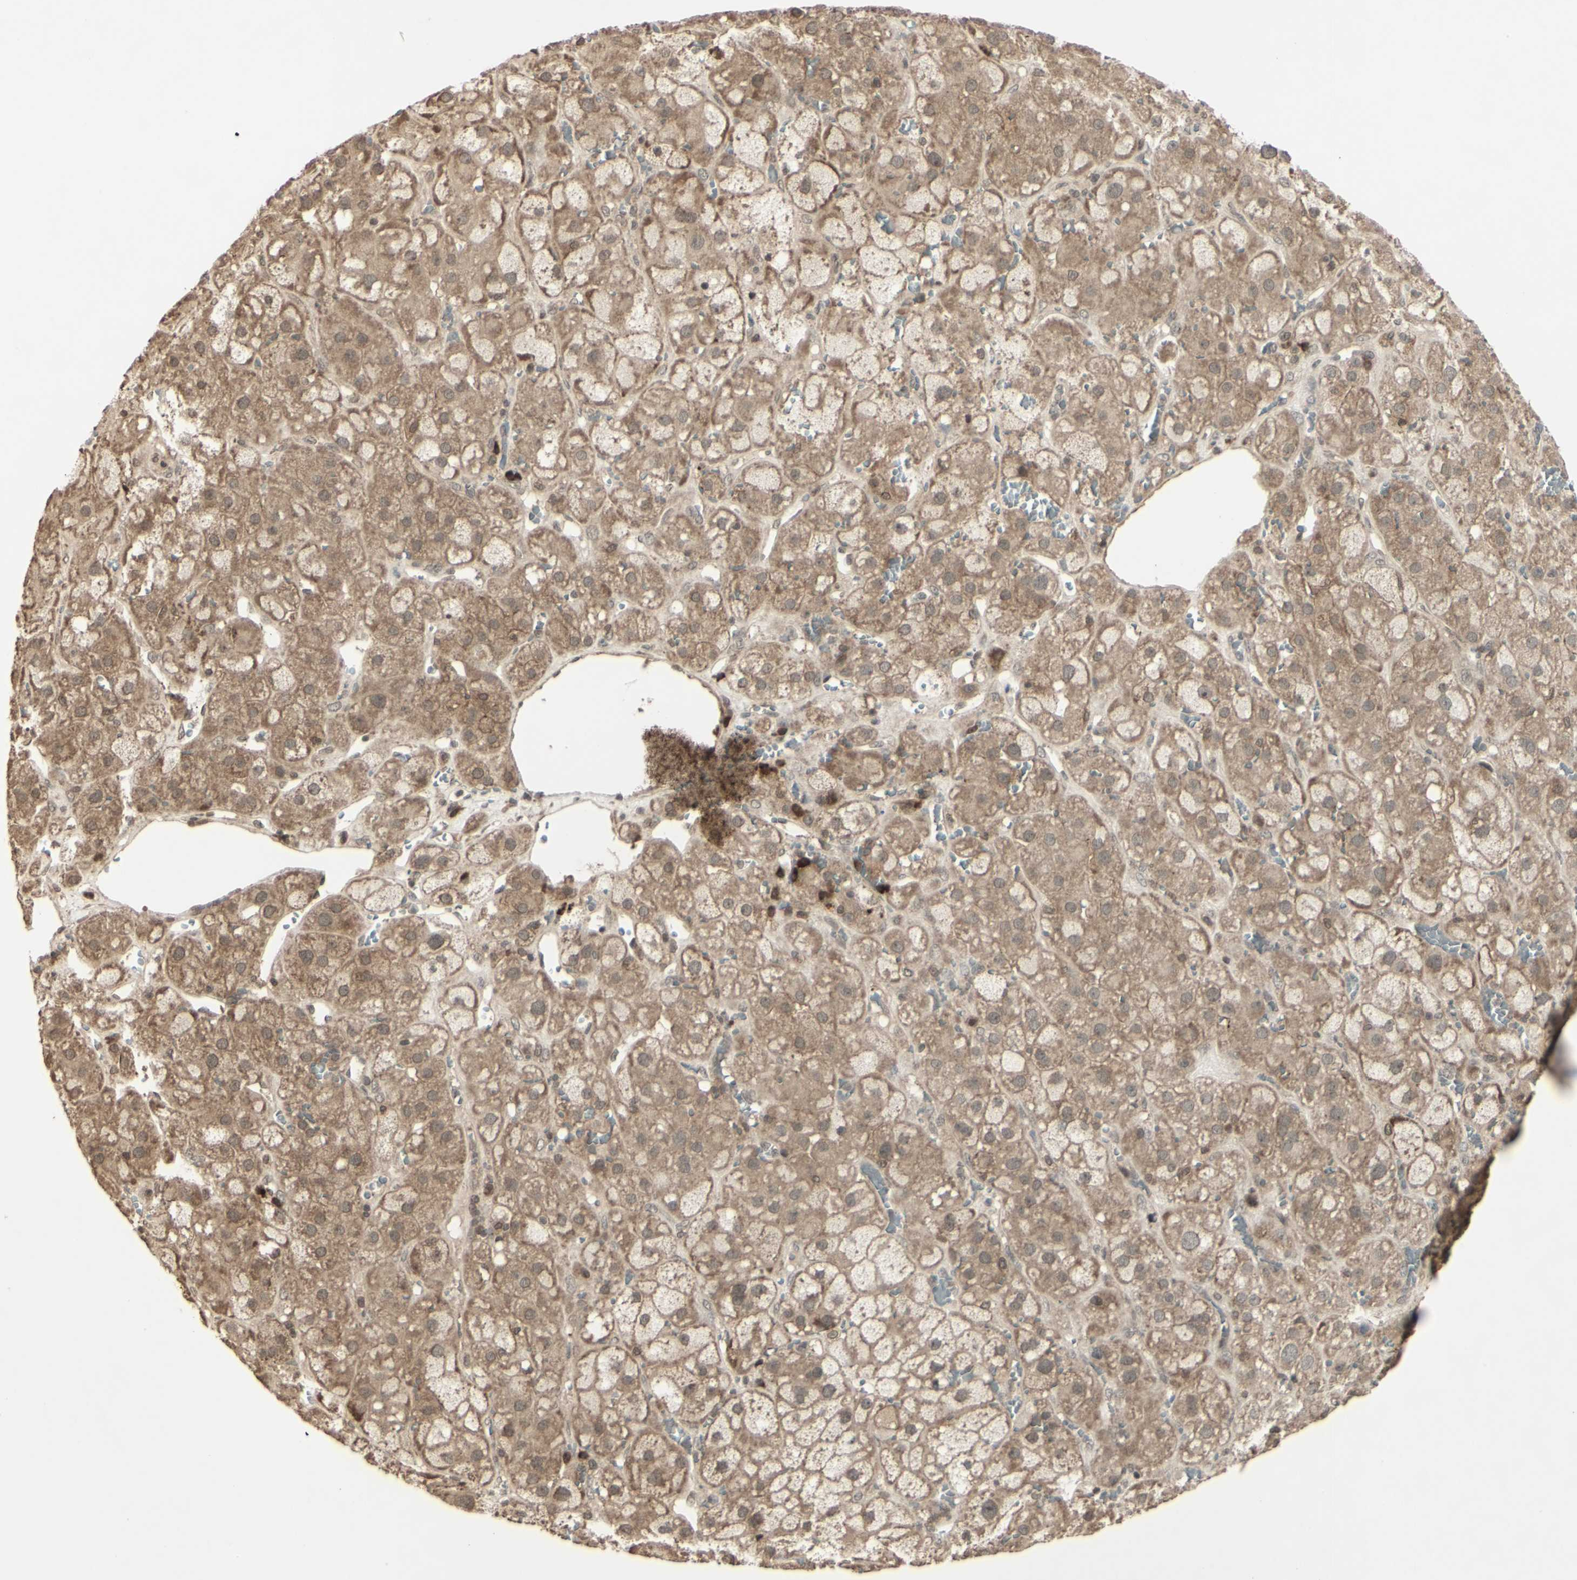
{"staining": {"intensity": "moderate", "quantity": ">75%", "location": "cytoplasmic/membranous,nuclear"}, "tissue": "adrenal gland", "cell_type": "Glandular cells", "image_type": "normal", "snomed": [{"axis": "morphology", "description": "Normal tissue, NOS"}, {"axis": "topography", "description": "Adrenal gland"}], "caption": "A medium amount of moderate cytoplasmic/membranous,nuclear positivity is seen in approximately >75% of glandular cells in unremarkable adrenal gland.", "gene": "BLNK", "patient": {"sex": "female", "age": 47}}